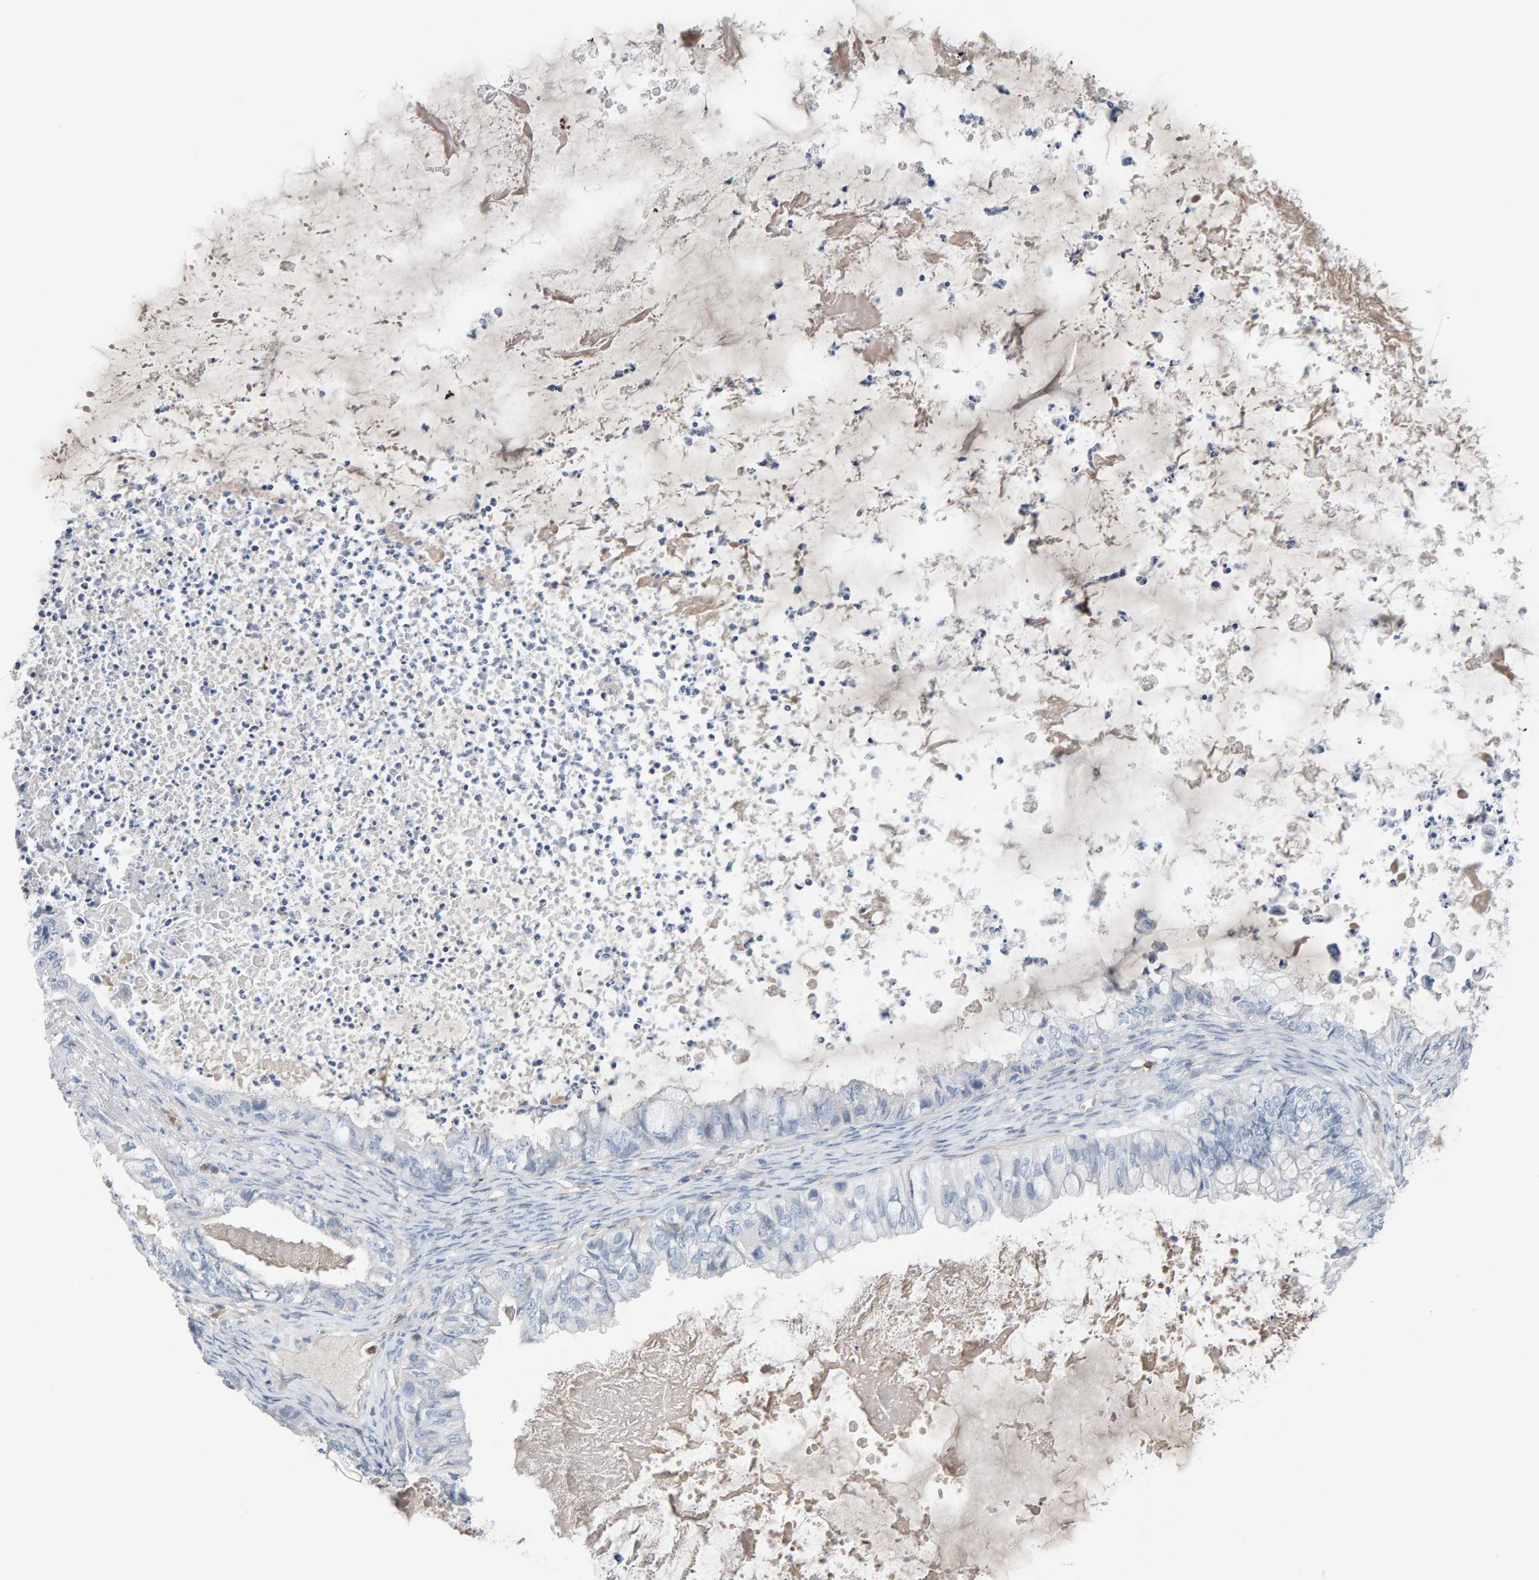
{"staining": {"intensity": "negative", "quantity": "none", "location": "none"}, "tissue": "ovarian cancer", "cell_type": "Tumor cells", "image_type": "cancer", "snomed": [{"axis": "morphology", "description": "Cystadenocarcinoma, mucinous, NOS"}, {"axis": "topography", "description": "Ovary"}], "caption": "Immunohistochemistry (IHC) of human ovarian cancer reveals no expression in tumor cells.", "gene": "FYN", "patient": {"sex": "female", "age": 80}}